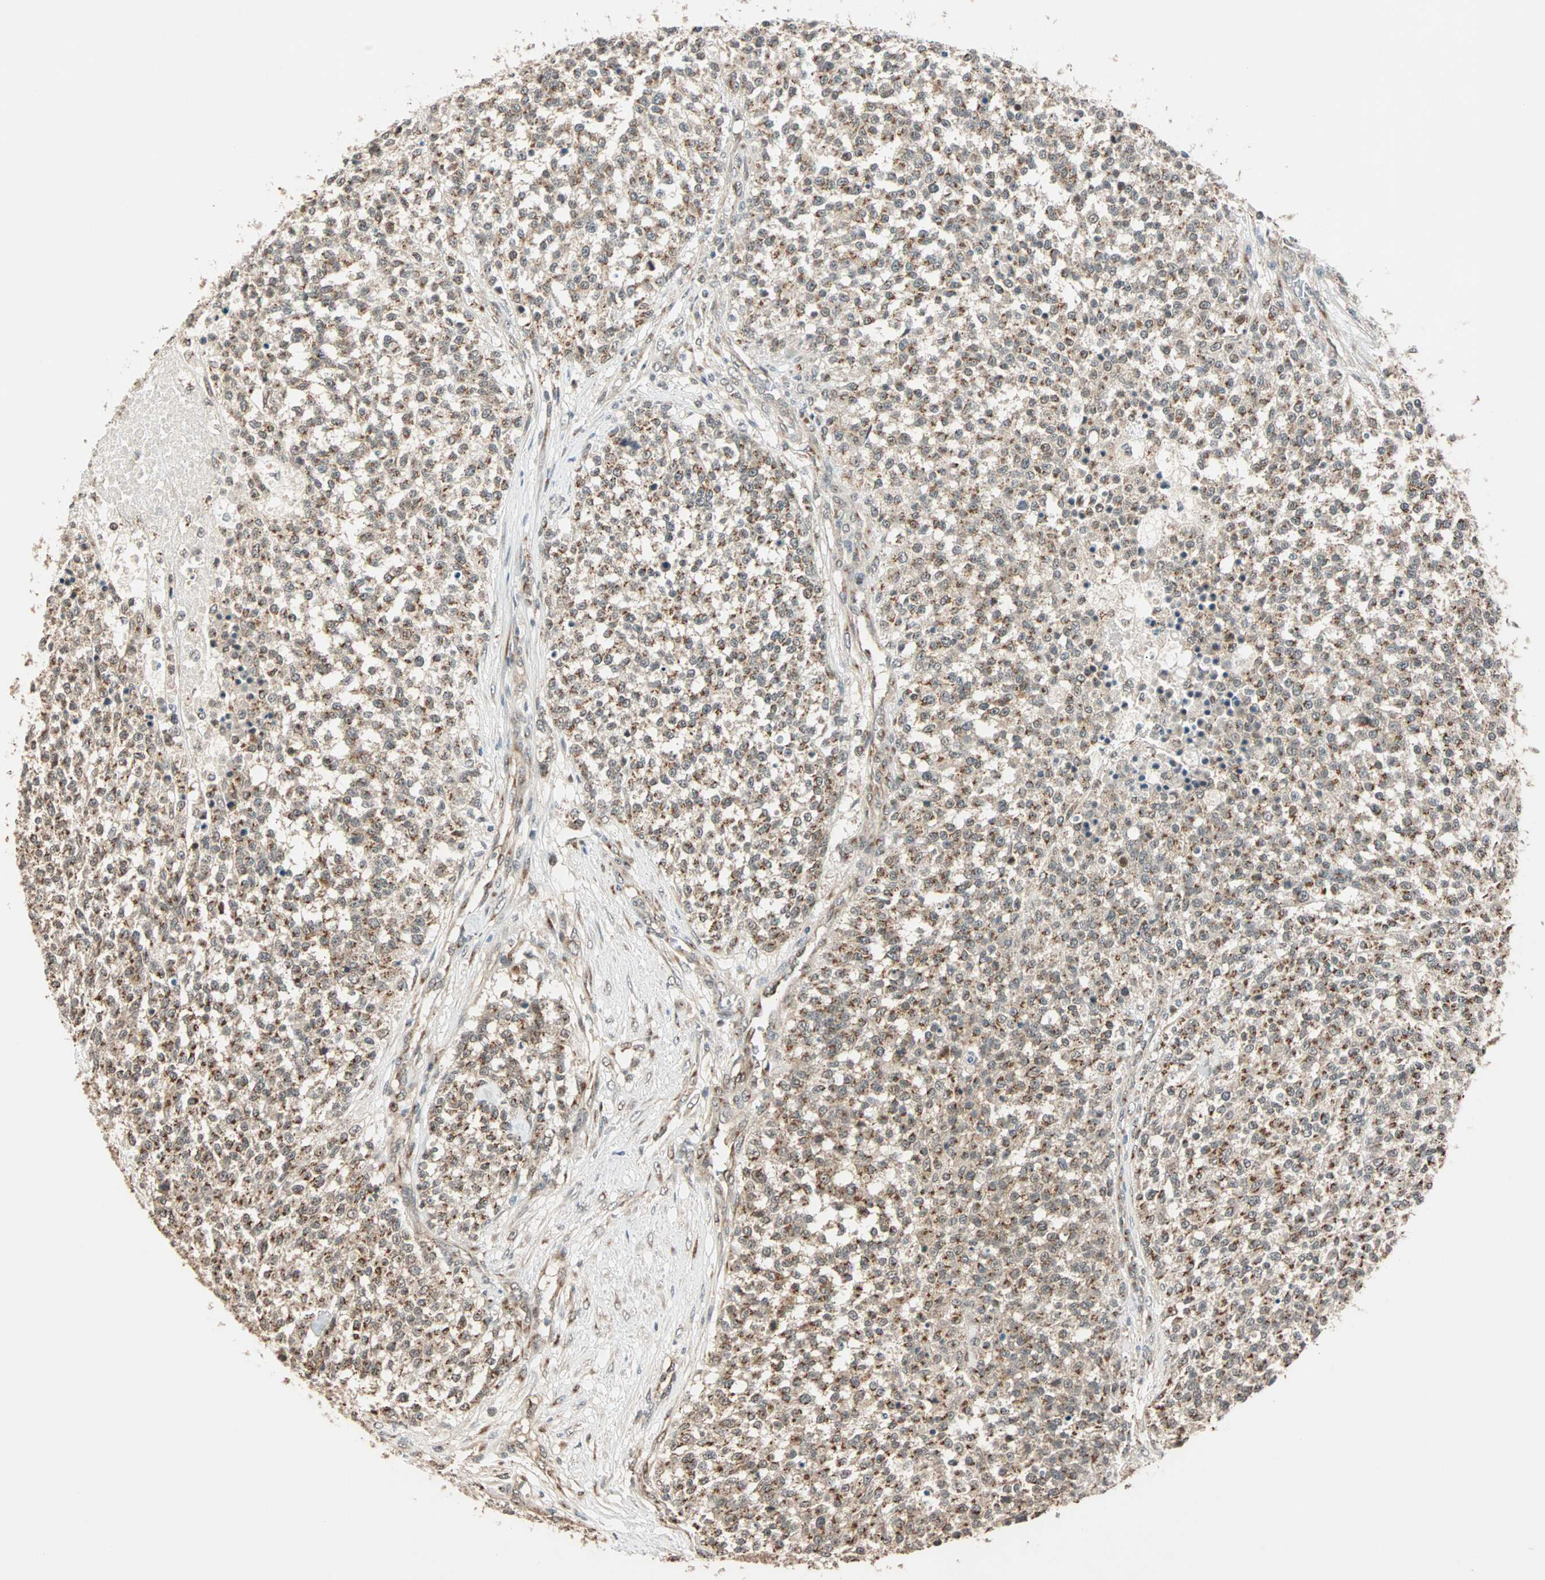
{"staining": {"intensity": "weak", "quantity": ">75%", "location": "cytoplasmic/membranous"}, "tissue": "testis cancer", "cell_type": "Tumor cells", "image_type": "cancer", "snomed": [{"axis": "morphology", "description": "Seminoma, NOS"}, {"axis": "topography", "description": "Testis"}], "caption": "Seminoma (testis) was stained to show a protein in brown. There is low levels of weak cytoplasmic/membranous staining in about >75% of tumor cells.", "gene": "PRDM2", "patient": {"sex": "male", "age": 59}}